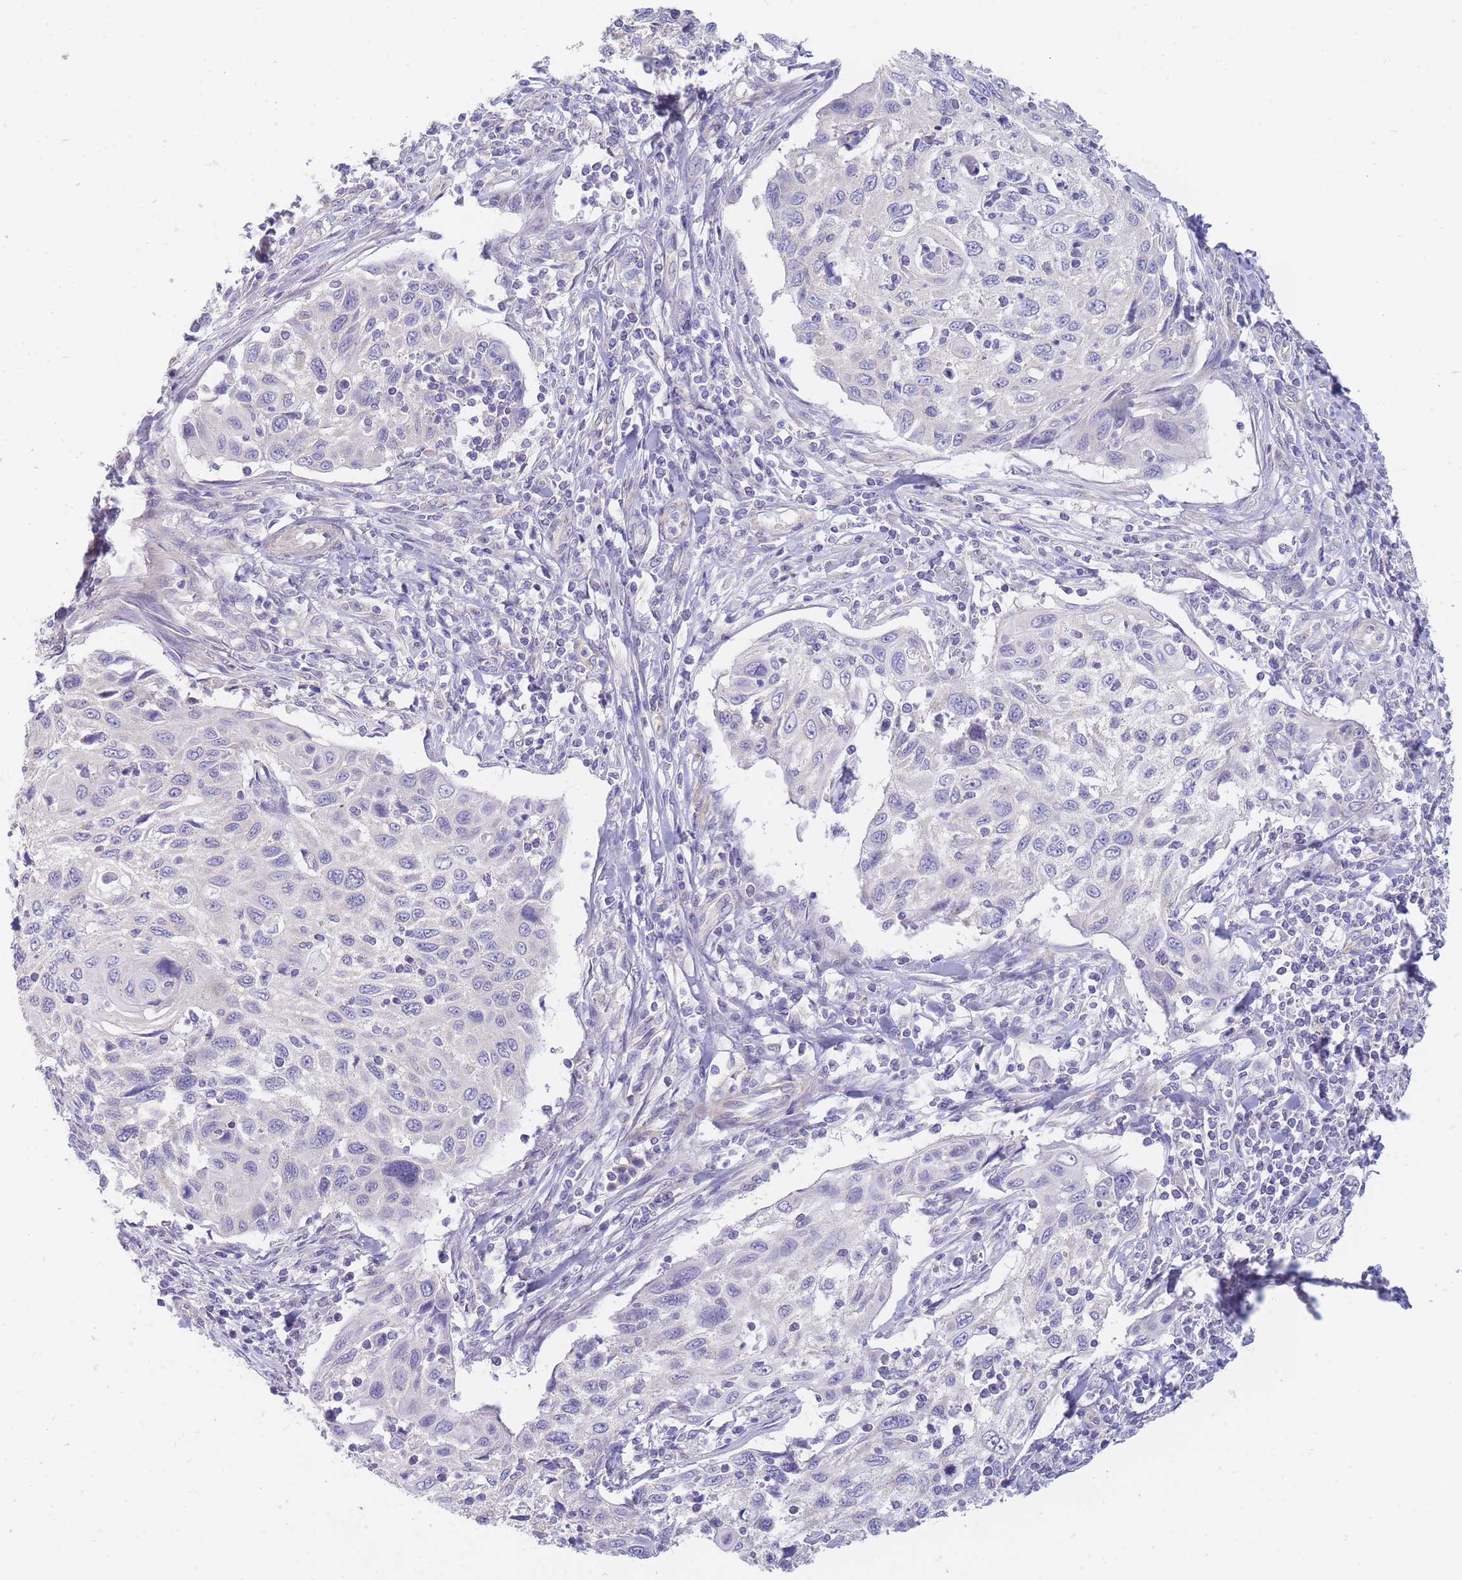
{"staining": {"intensity": "negative", "quantity": "none", "location": "none"}, "tissue": "cervical cancer", "cell_type": "Tumor cells", "image_type": "cancer", "snomed": [{"axis": "morphology", "description": "Squamous cell carcinoma, NOS"}, {"axis": "topography", "description": "Cervix"}], "caption": "High power microscopy micrograph of an immunohistochemistry histopathology image of cervical cancer (squamous cell carcinoma), revealing no significant staining in tumor cells.", "gene": "SUGT1", "patient": {"sex": "female", "age": 70}}